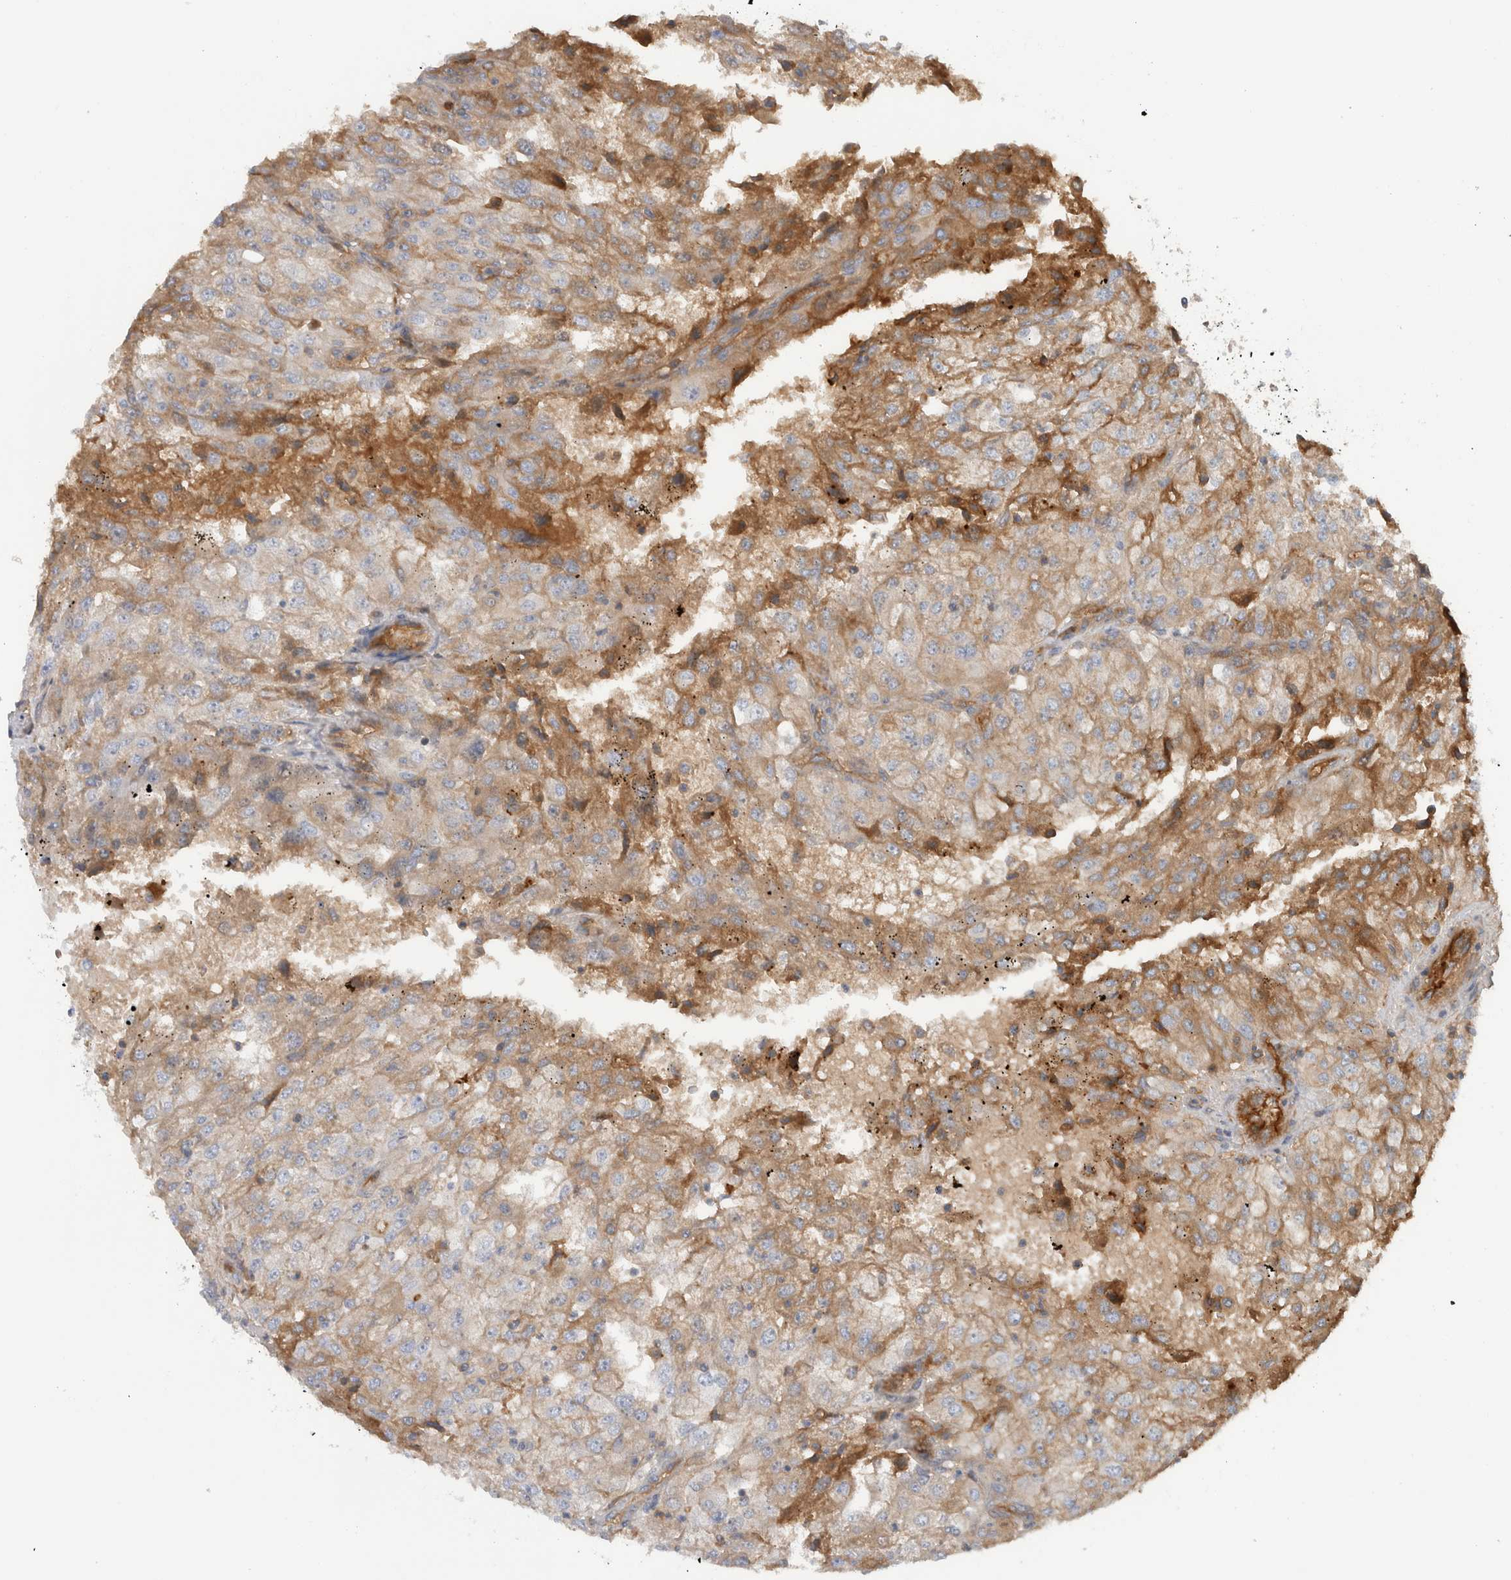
{"staining": {"intensity": "moderate", "quantity": "25%-75%", "location": "cytoplasmic/membranous"}, "tissue": "renal cancer", "cell_type": "Tumor cells", "image_type": "cancer", "snomed": [{"axis": "morphology", "description": "Adenocarcinoma, NOS"}, {"axis": "topography", "description": "Kidney"}], "caption": "This image displays immunohistochemistry staining of human renal cancer (adenocarcinoma), with medium moderate cytoplasmic/membranous positivity in approximately 25%-75% of tumor cells.", "gene": "CFI", "patient": {"sex": "female", "age": 54}}